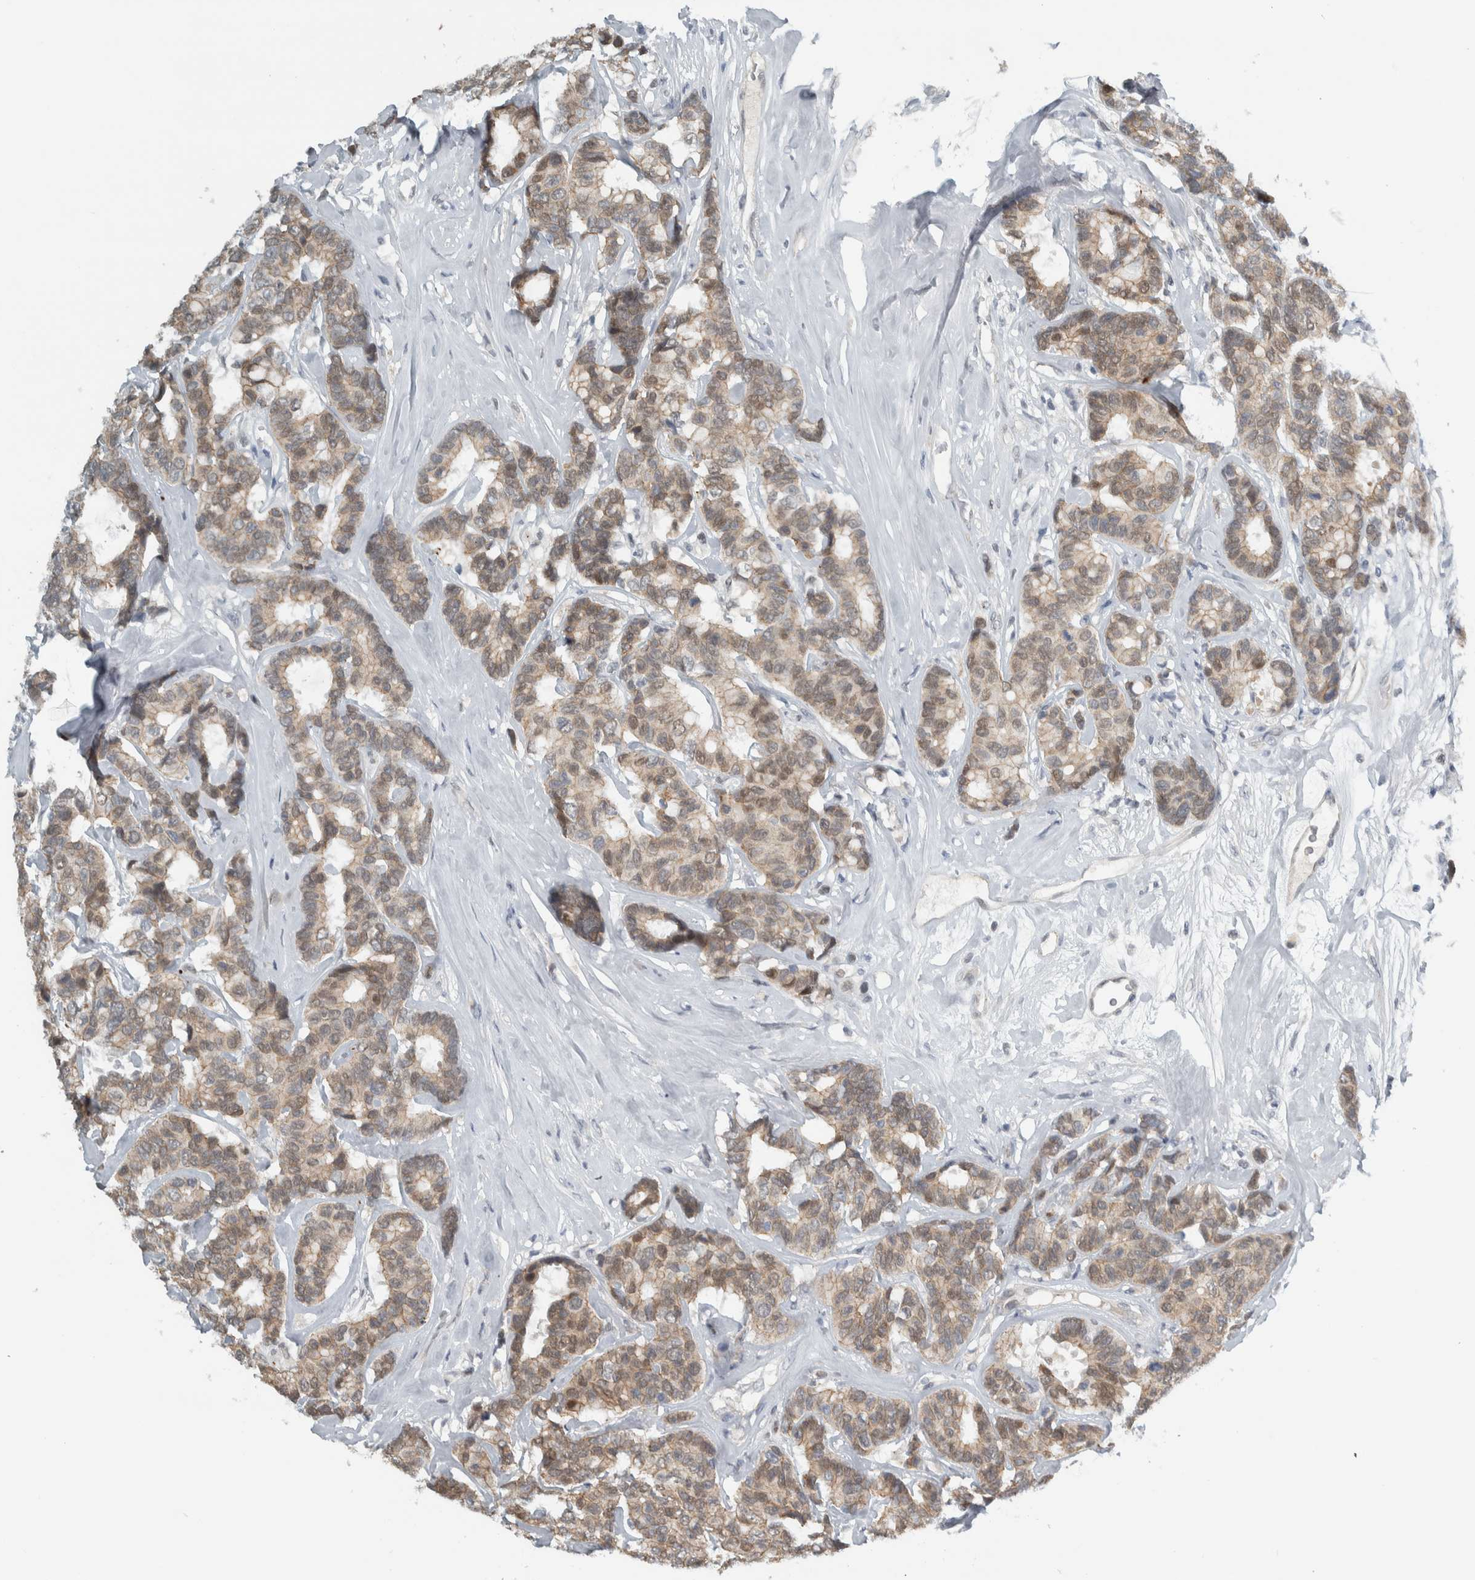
{"staining": {"intensity": "weak", "quantity": ">75%", "location": "cytoplasmic/membranous,nuclear"}, "tissue": "breast cancer", "cell_type": "Tumor cells", "image_type": "cancer", "snomed": [{"axis": "morphology", "description": "Duct carcinoma"}, {"axis": "topography", "description": "Breast"}], "caption": "Tumor cells reveal weak cytoplasmic/membranous and nuclear staining in about >75% of cells in breast infiltrating ductal carcinoma.", "gene": "ADPRM", "patient": {"sex": "female", "age": 87}}